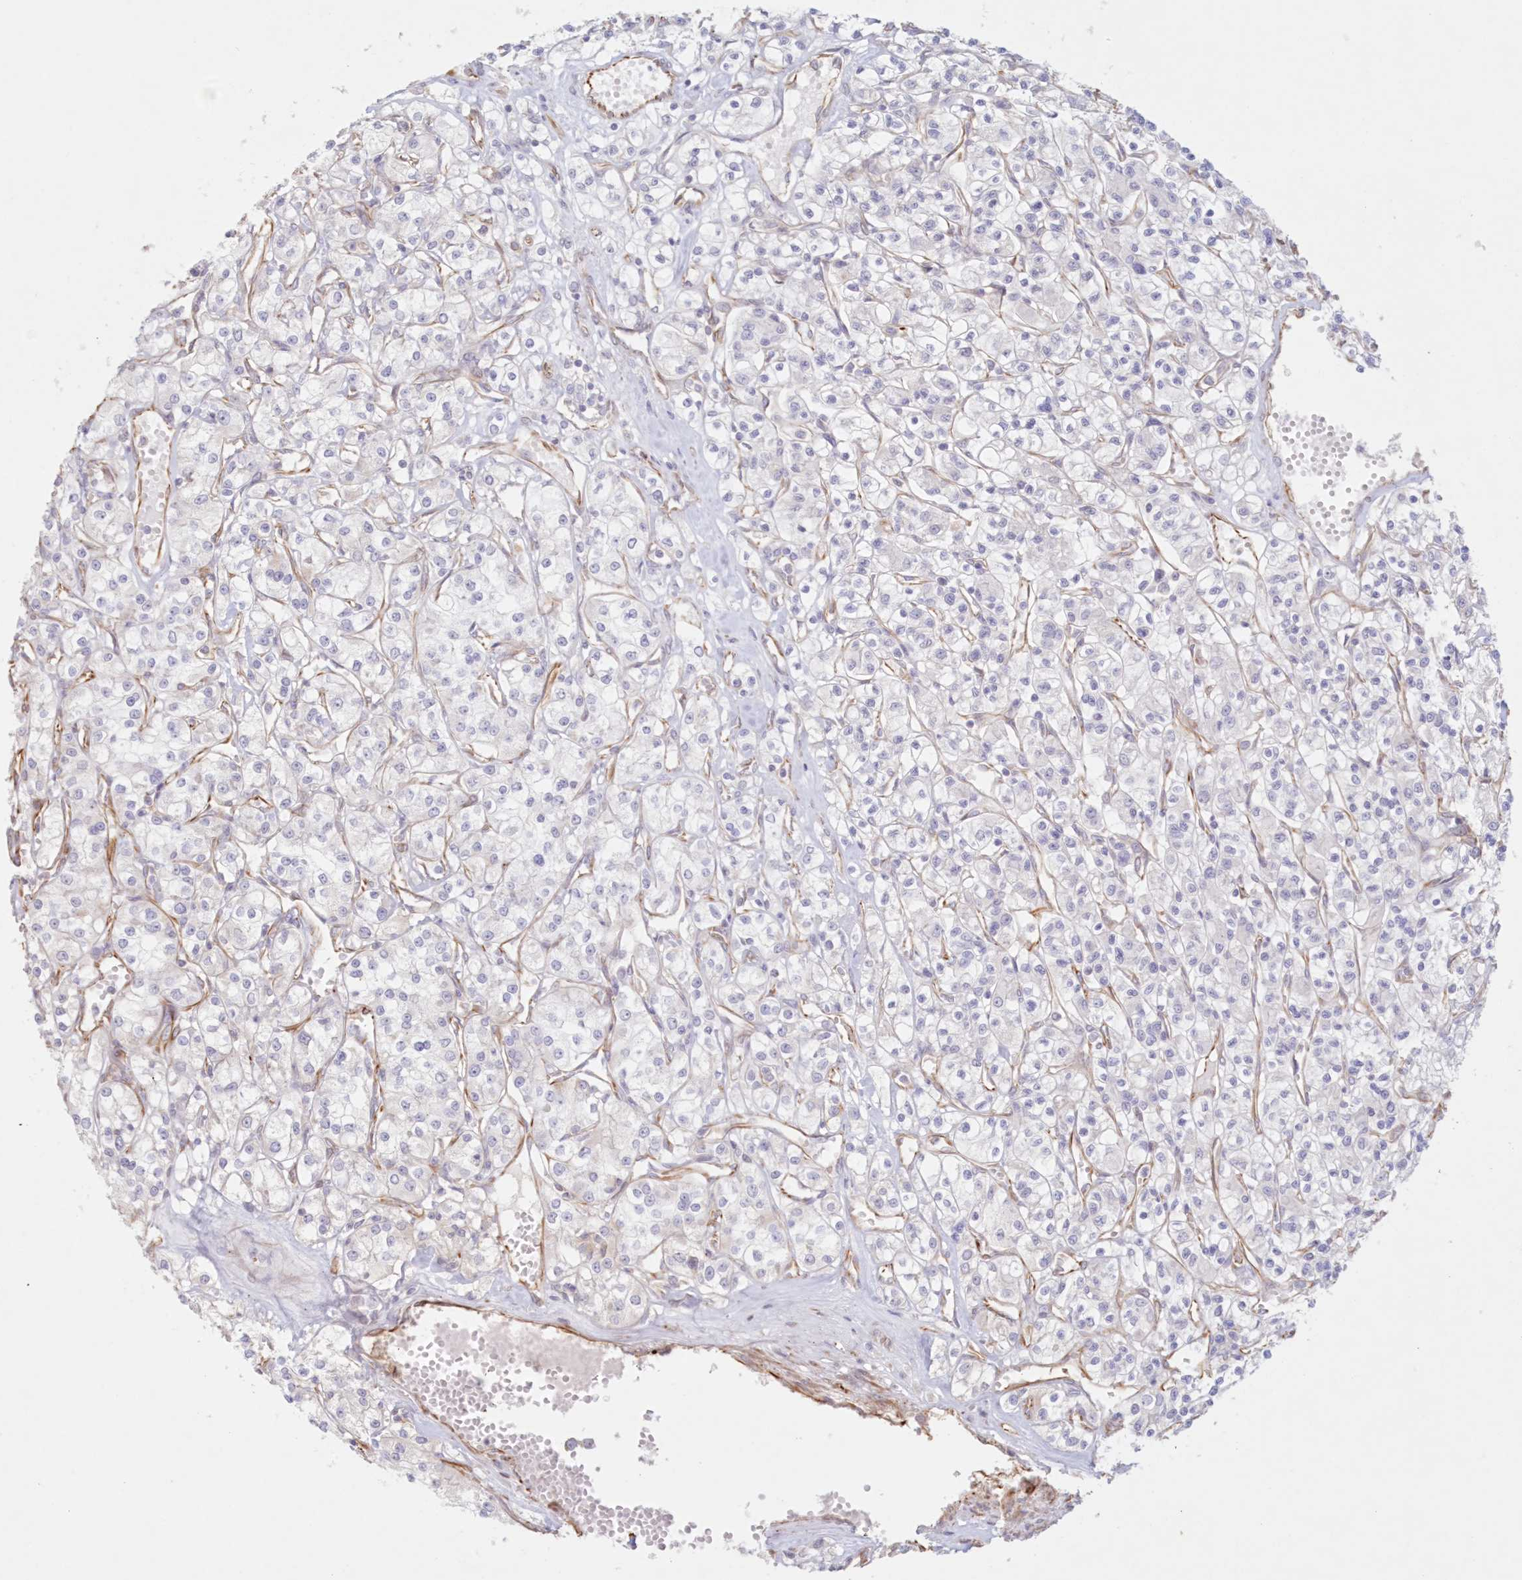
{"staining": {"intensity": "negative", "quantity": "none", "location": "none"}, "tissue": "renal cancer", "cell_type": "Tumor cells", "image_type": "cancer", "snomed": [{"axis": "morphology", "description": "Adenocarcinoma, NOS"}, {"axis": "topography", "description": "Kidney"}], "caption": "An image of human renal adenocarcinoma is negative for staining in tumor cells.", "gene": "DMRTB1", "patient": {"sex": "female", "age": 59}}